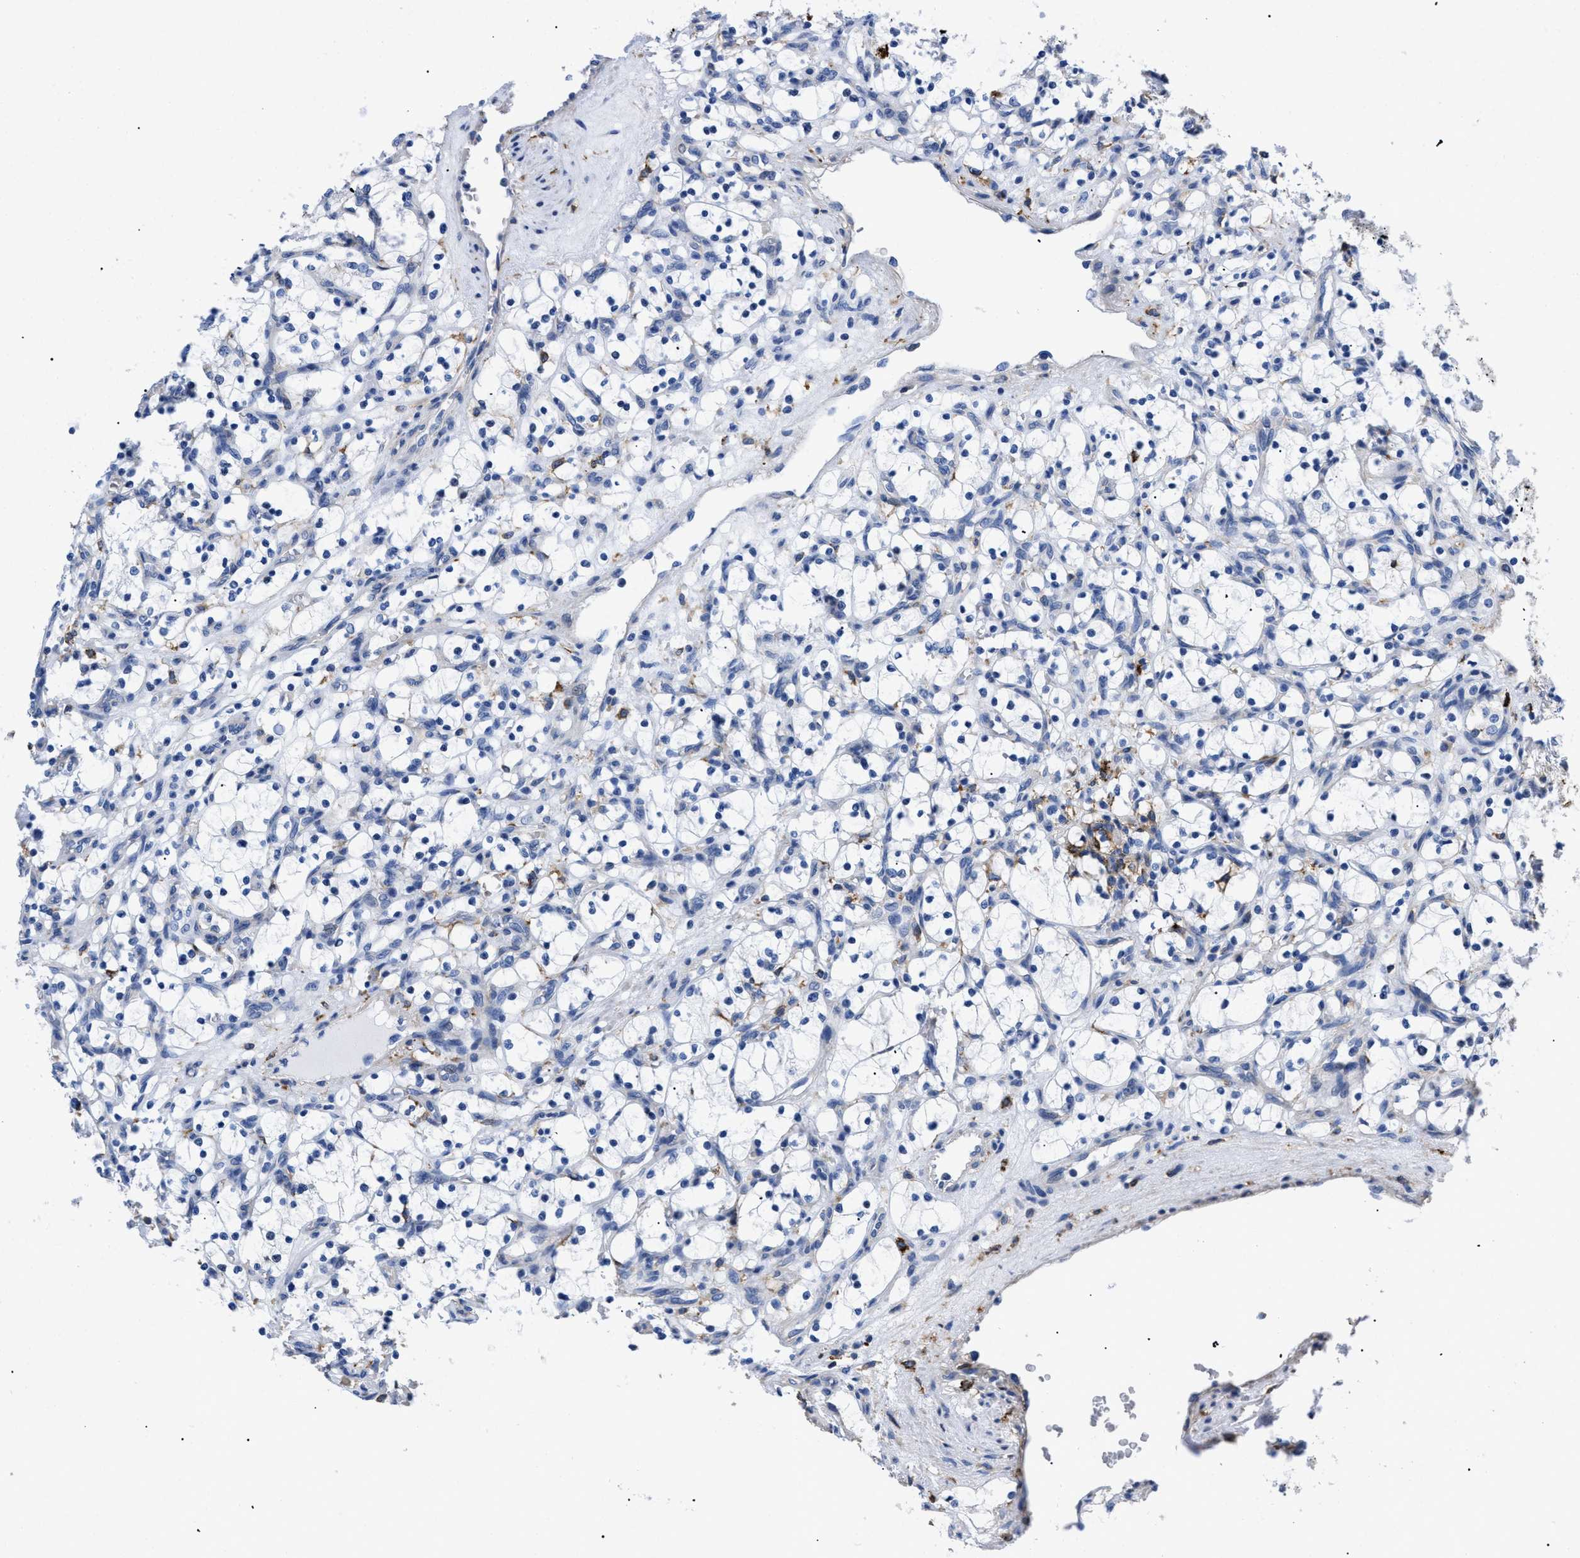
{"staining": {"intensity": "negative", "quantity": "none", "location": "none"}, "tissue": "renal cancer", "cell_type": "Tumor cells", "image_type": "cancer", "snomed": [{"axis": "morphology", "description": "Adenocarcinoma, NOS"}, {"axis": "topography", "description": "Kidney"}], "caption": "High power microscopy histopathology image of an IHC histopathology image of renal adenocarcinoma, revealing no significant expression in tumor cells.", "gene": "HLA-DPA1", "patient": {"sex": "female", "age": 69}}